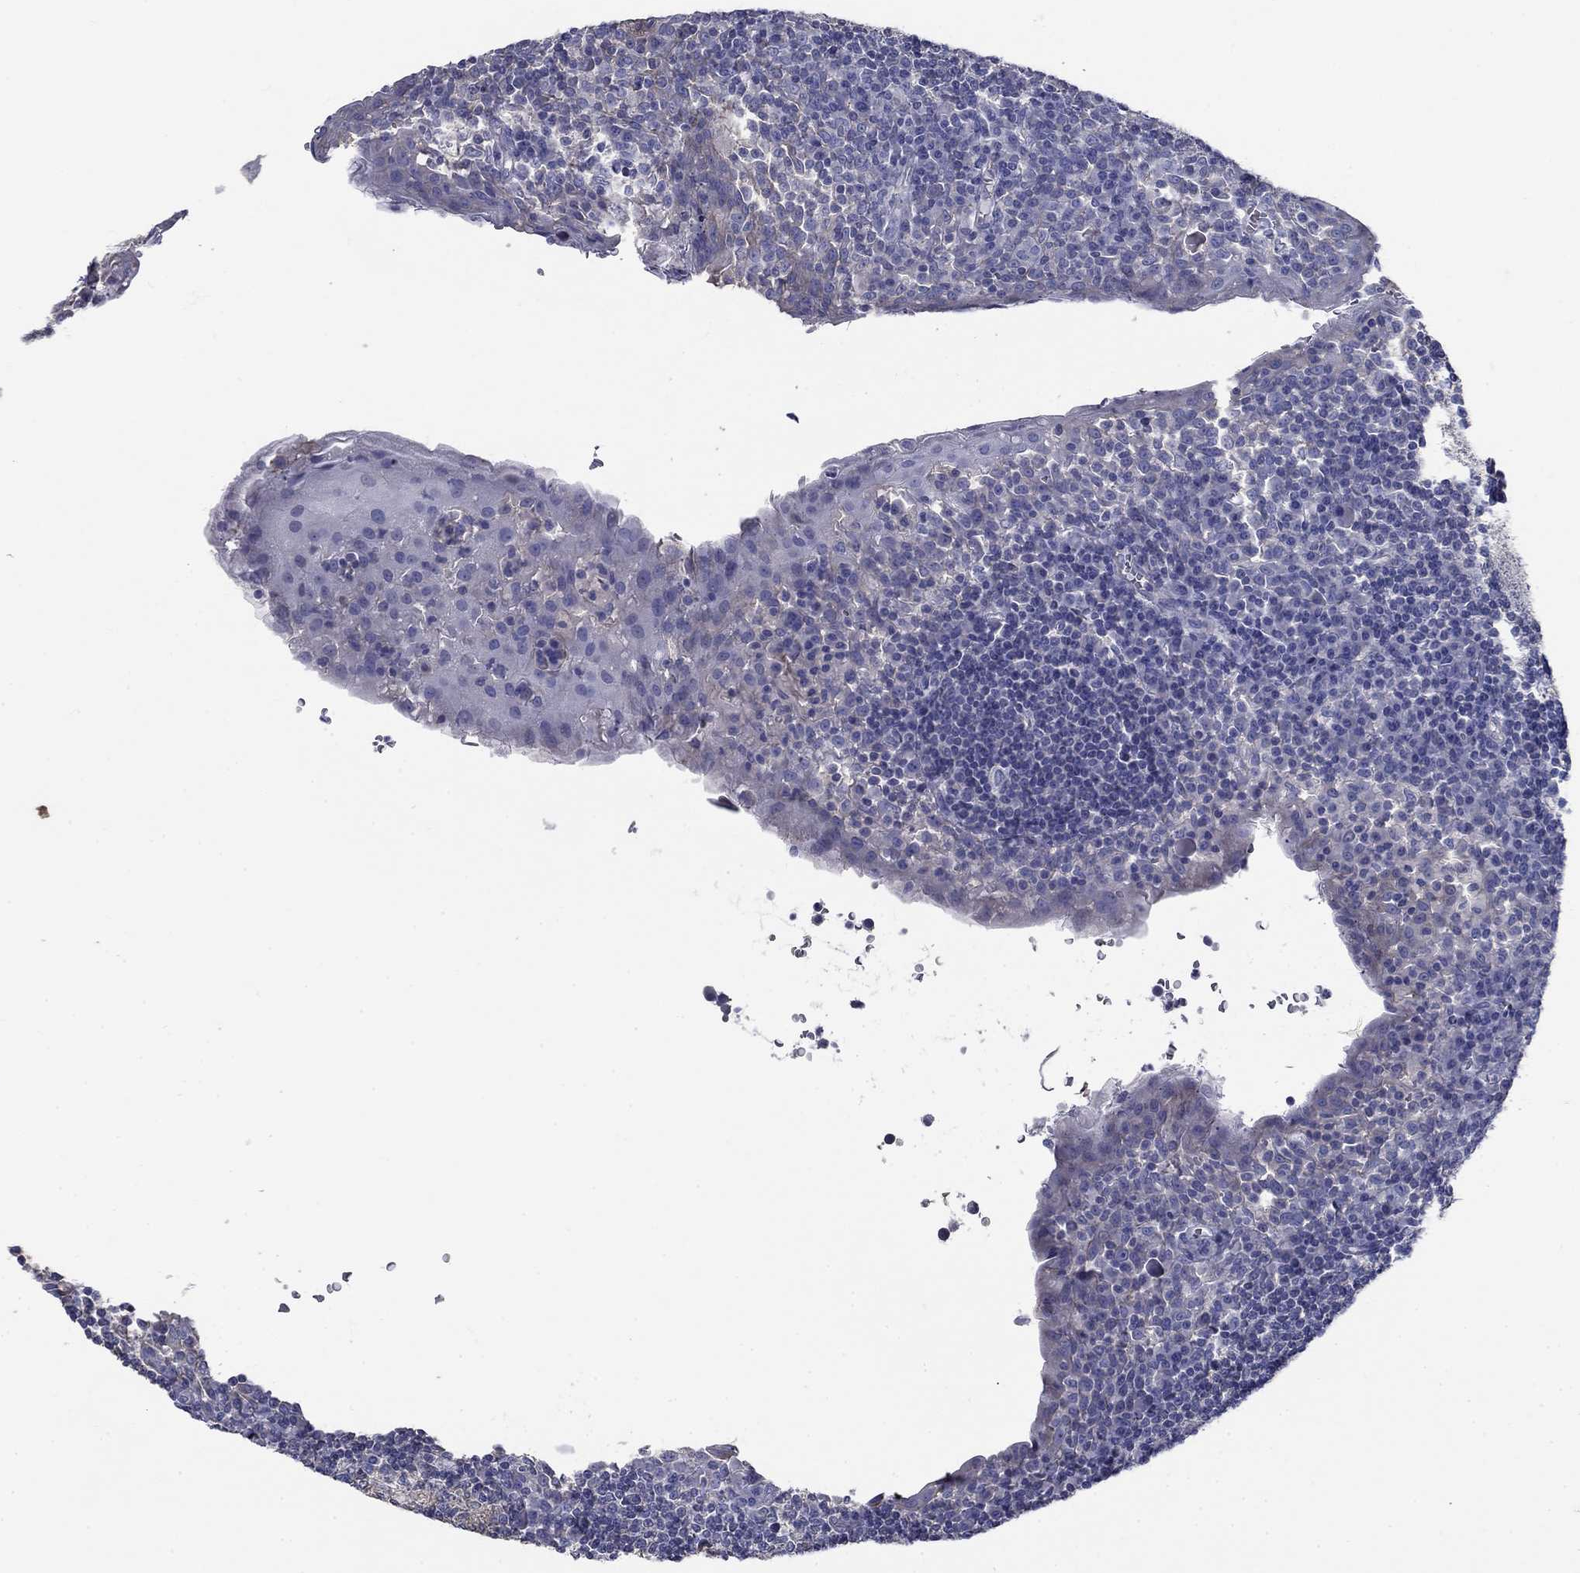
{"staining": {"intensity": "negative", "quantity": "none", "location": "none"}, "tissue": "tonsil", "cell_type": "Germinal center cells", "image_type": "normal", "snomed": [{"axis": "morphology", "description": "Normal tissue, NOS"}, {"axis": "topography", "description": "Tonsil"}], "caption": "DAB immunohistochemical staining of benign human tonsil reveals no significant positivity in germinal center cells. (Stains: DAB IHC with hematoxylin counter stain, Microscopy: brightfield microscopy at high magnification).", "gene": "FLNC", "patient": {"sex": "female", "age": 13}}